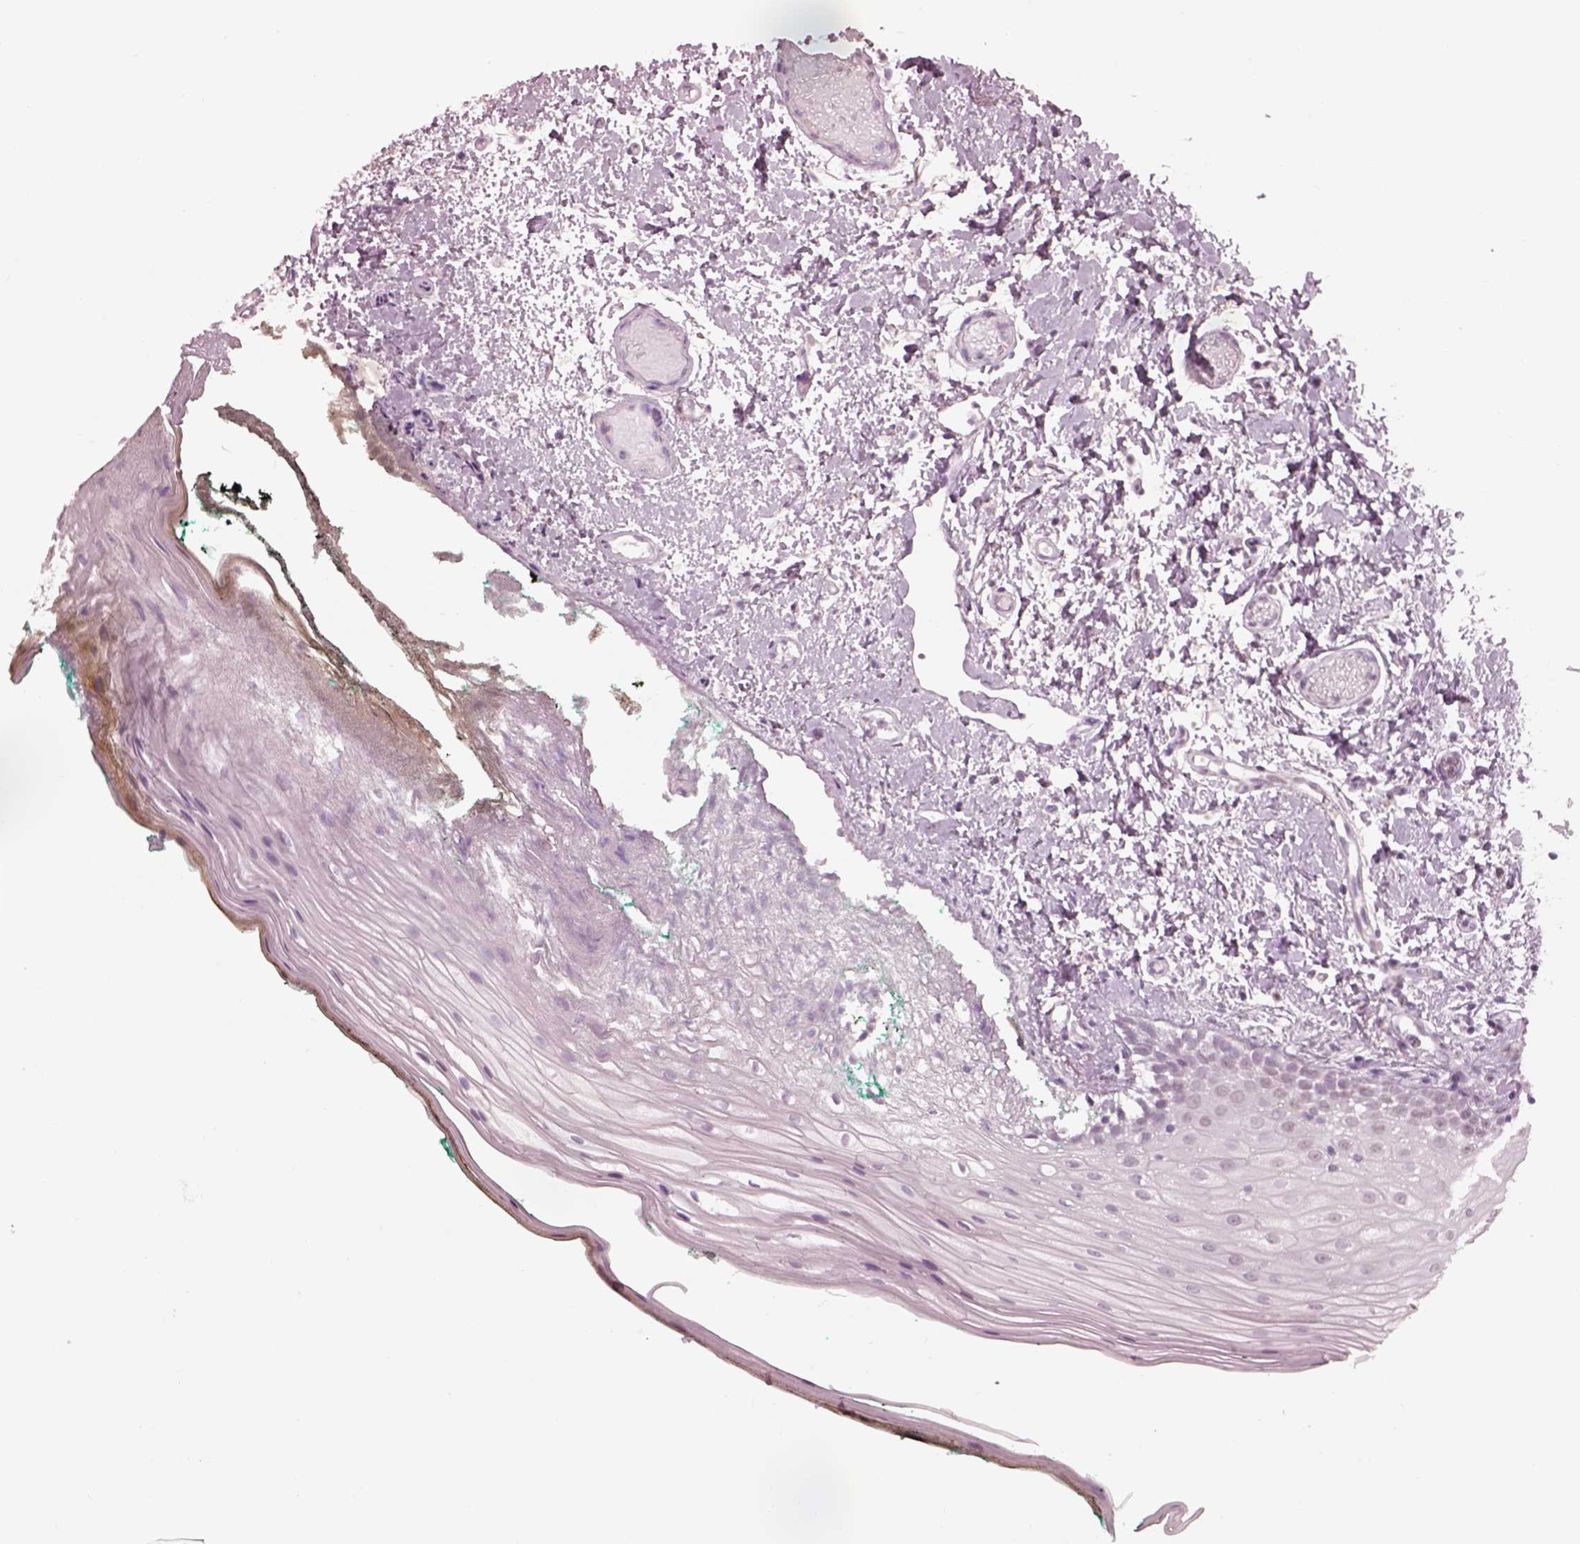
{"staining": {"intensity": "negative", "quantity": "none", "location": "none"}, "tissue": "oral mucosa", "cell_type": "Squamous epithelial cells", "image_type": "normal", "snomed": [{"axis": "morphology", "description": "Normal tissue, NOS"}, {"axis": "topography", "description": "Oral tissue"}], "caption": "Protein analysis of normal oral mucosa reveals no significant expression in squamous epithelial cells.", "gene": "GARIN4", "patient": {"sex": "female", "age": 83}}